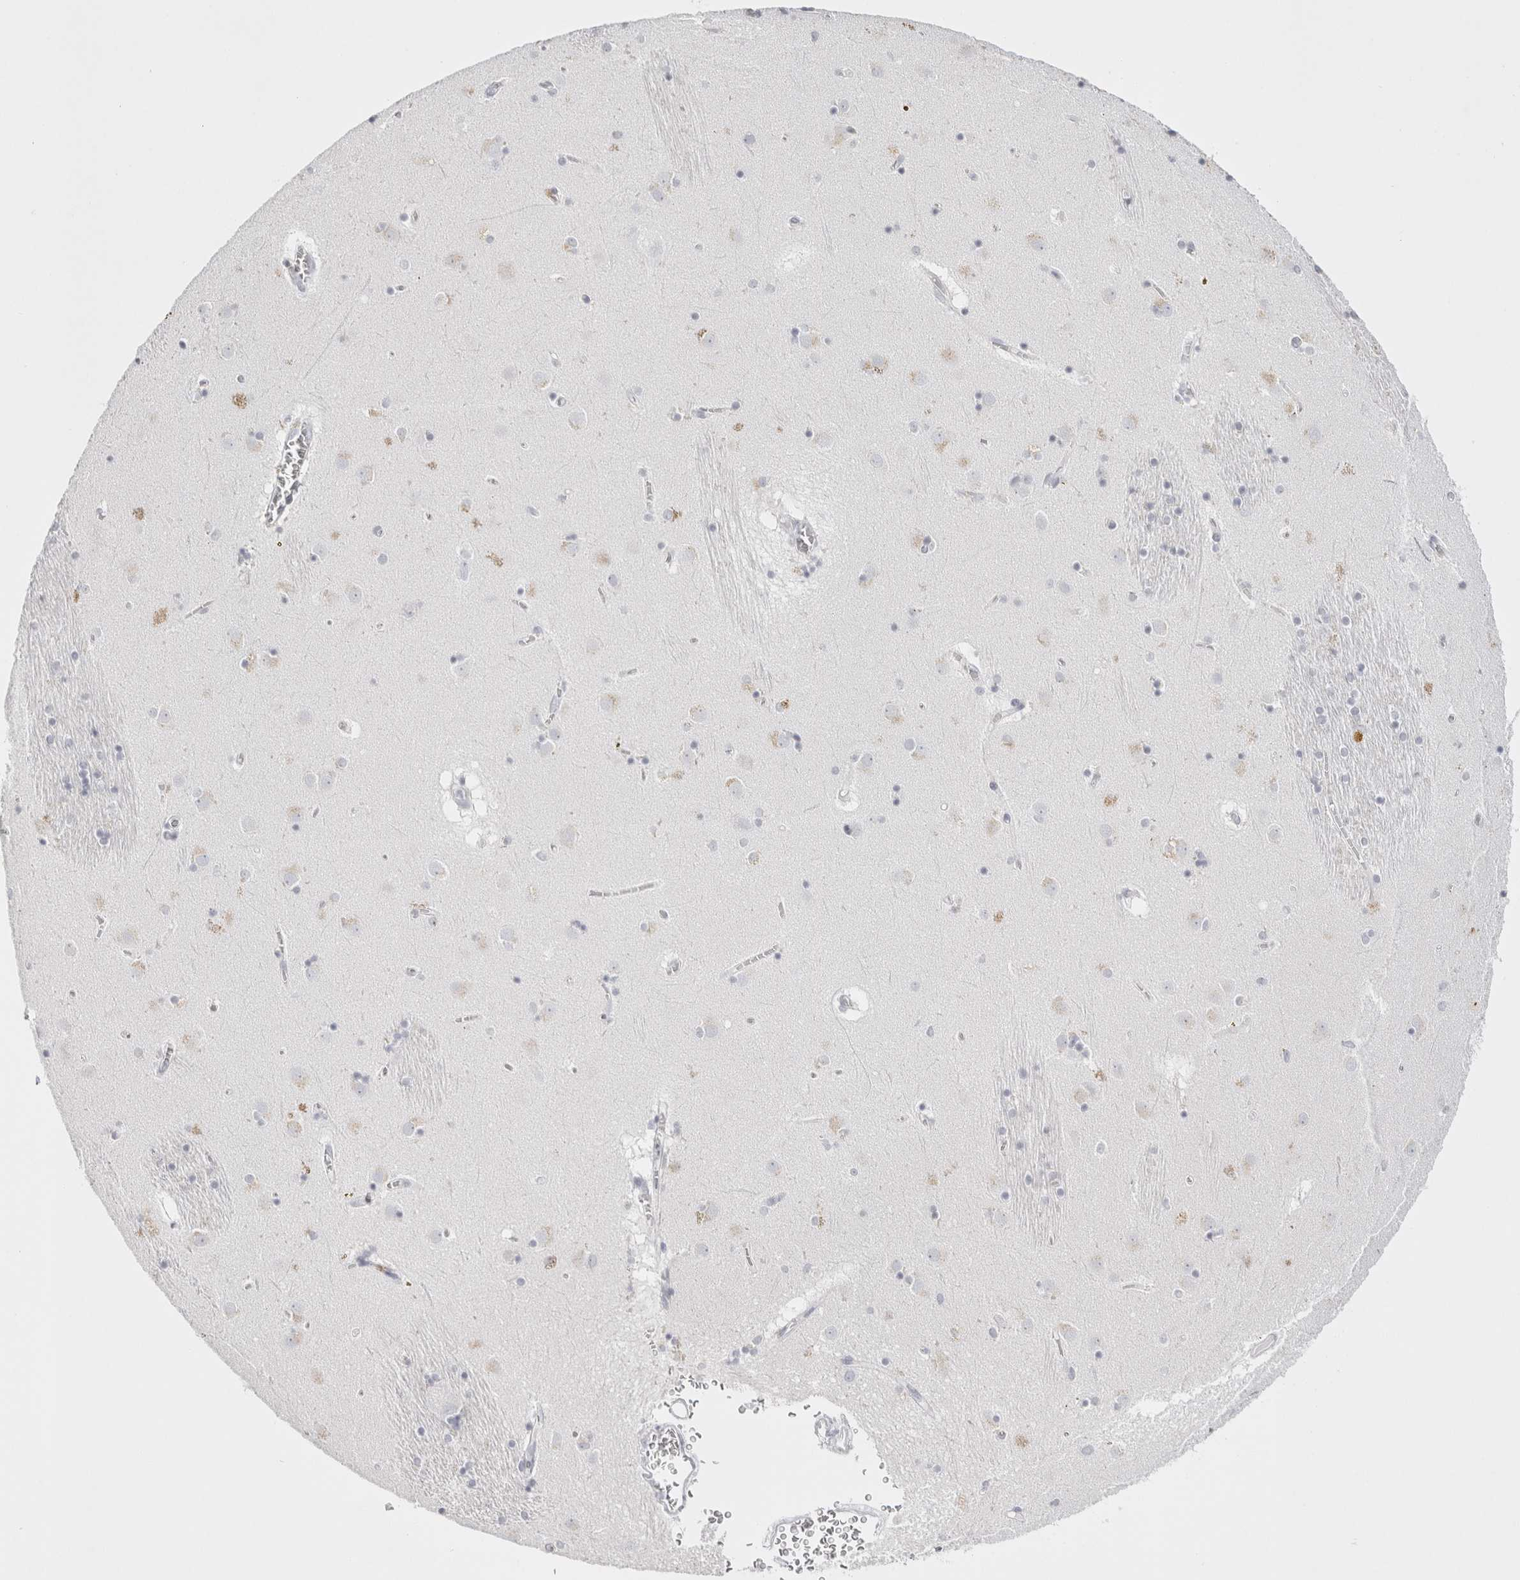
{"staining": {"intensity": "negative", "quantity": "none", "location": "none"}, "tissue": "caudate", "cell_type": "Glial cells", "image_type": "normal", "snomed": [{"axis": "morphology", "description": "Normal tissue, NOS"}, {"axis": "topography", "description": "Lateral ventricle wall"}], "caption": "Human caudate stained for a protein using immunohistochemistry reveals no positivity in glial cells.", "gene": "GARIN1A", "patient": {"sex": "male", "age": 70}}